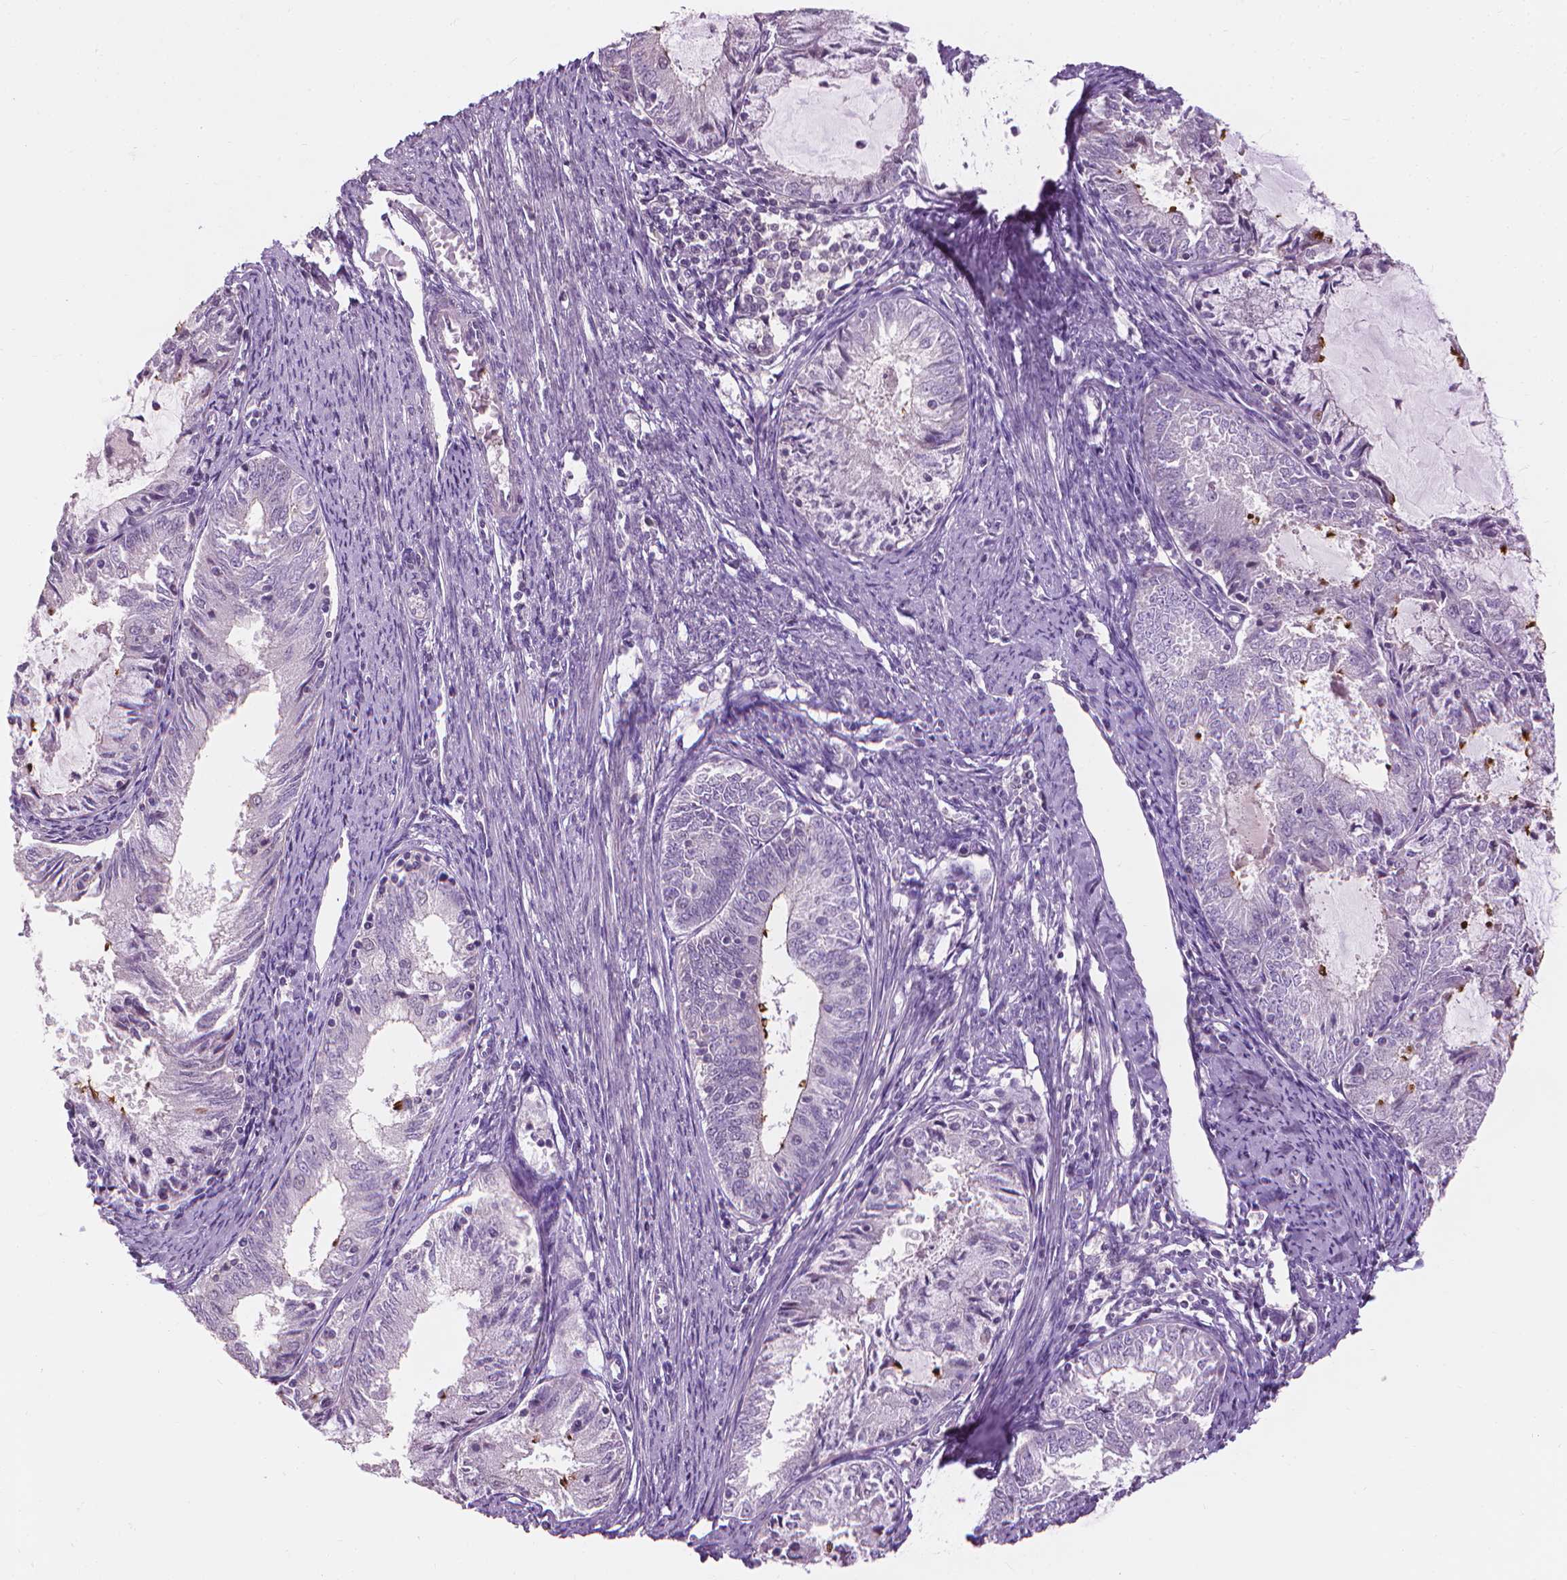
{"staining": {"intensity": "negative", "quantity": "none", "location": "none"}, "tissue": "endometrial cancer", "cell_type": "Tumor cells", "image_type": "cancer", "snomed": [{"axis": "morphology", "description": "Adenocarcinoma, NOS"}, {"axis": "topography", "description": "Endometrium"}], "caption": "Image shows no protein expression in tumor cells of endometrial adenocarcinoma tissue. (Stains: DAB (3,3'-diaminobenzidine) immunohistochemistry with hematoxylin counter stain, Microscopy: brightfield microscopy at high magnification).", "gene": "SAXO2", "patient": {"sex": "female", "age": 57}}